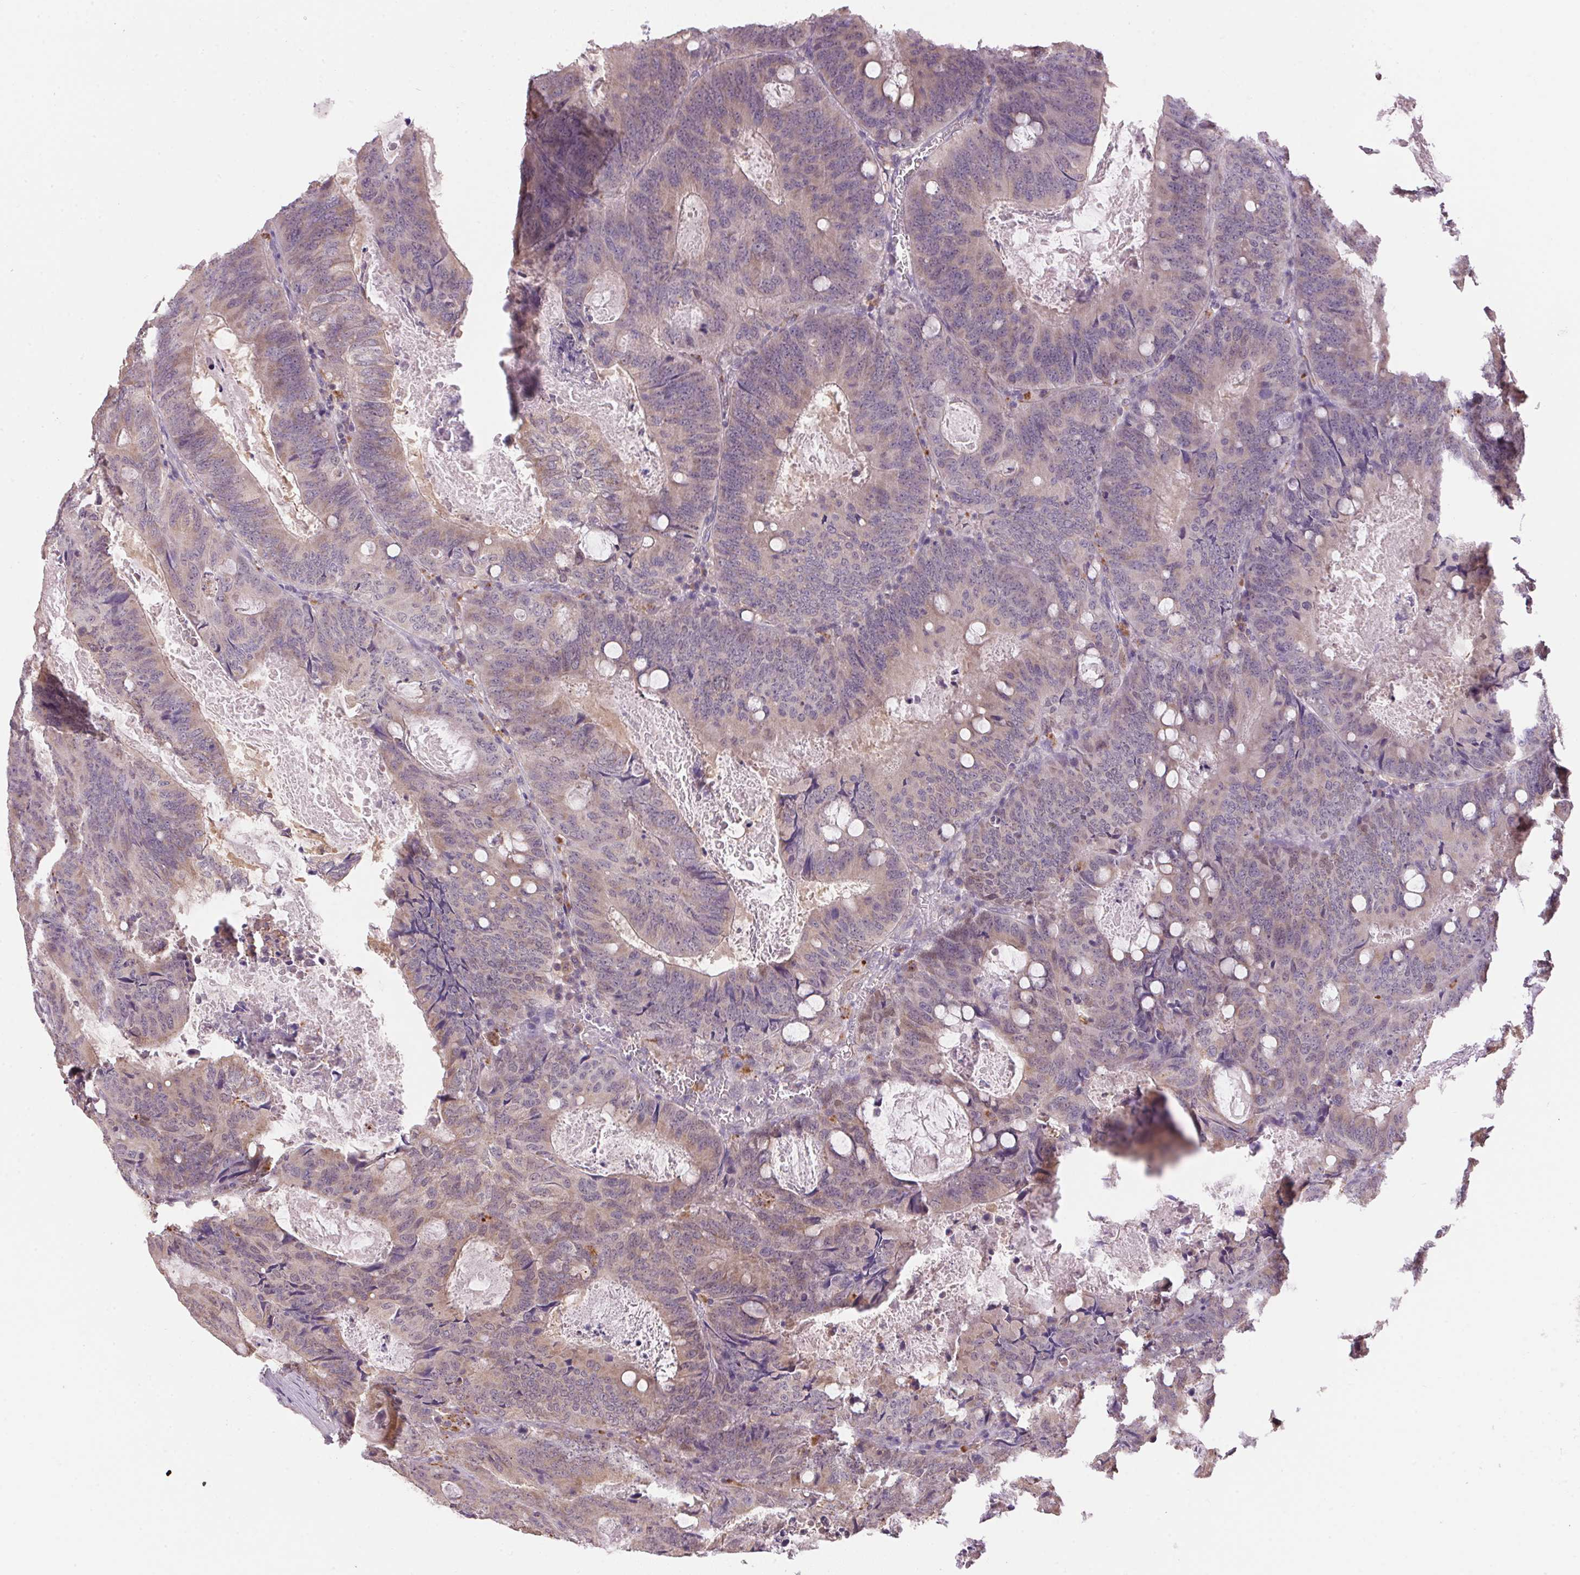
{"staining": {"intensity": "weak", "quantity": "25%-75%", "location": "cytoplasmic/membranous"}, "tissue": "colorectal cancer", "cell_type": "Tumor cells", "image_type": "cancer", "snomed": [{"axis": "morphology", "description": "Adenocarcinoma, NOS"}, {"axis": "topography", "description": "Colon"}], "caption": "Immunohistochemistry (IHC) of human colorectal adenocarcinoma exhibits low levels of weak cytoplasmic/membranous expression in approximately 25%-75% of tumor cells. (DAB = brown stain, brightfield microscopy at high magnification).", "gene": "ADH5", "patient": {"sex": "male", "age": 67}}